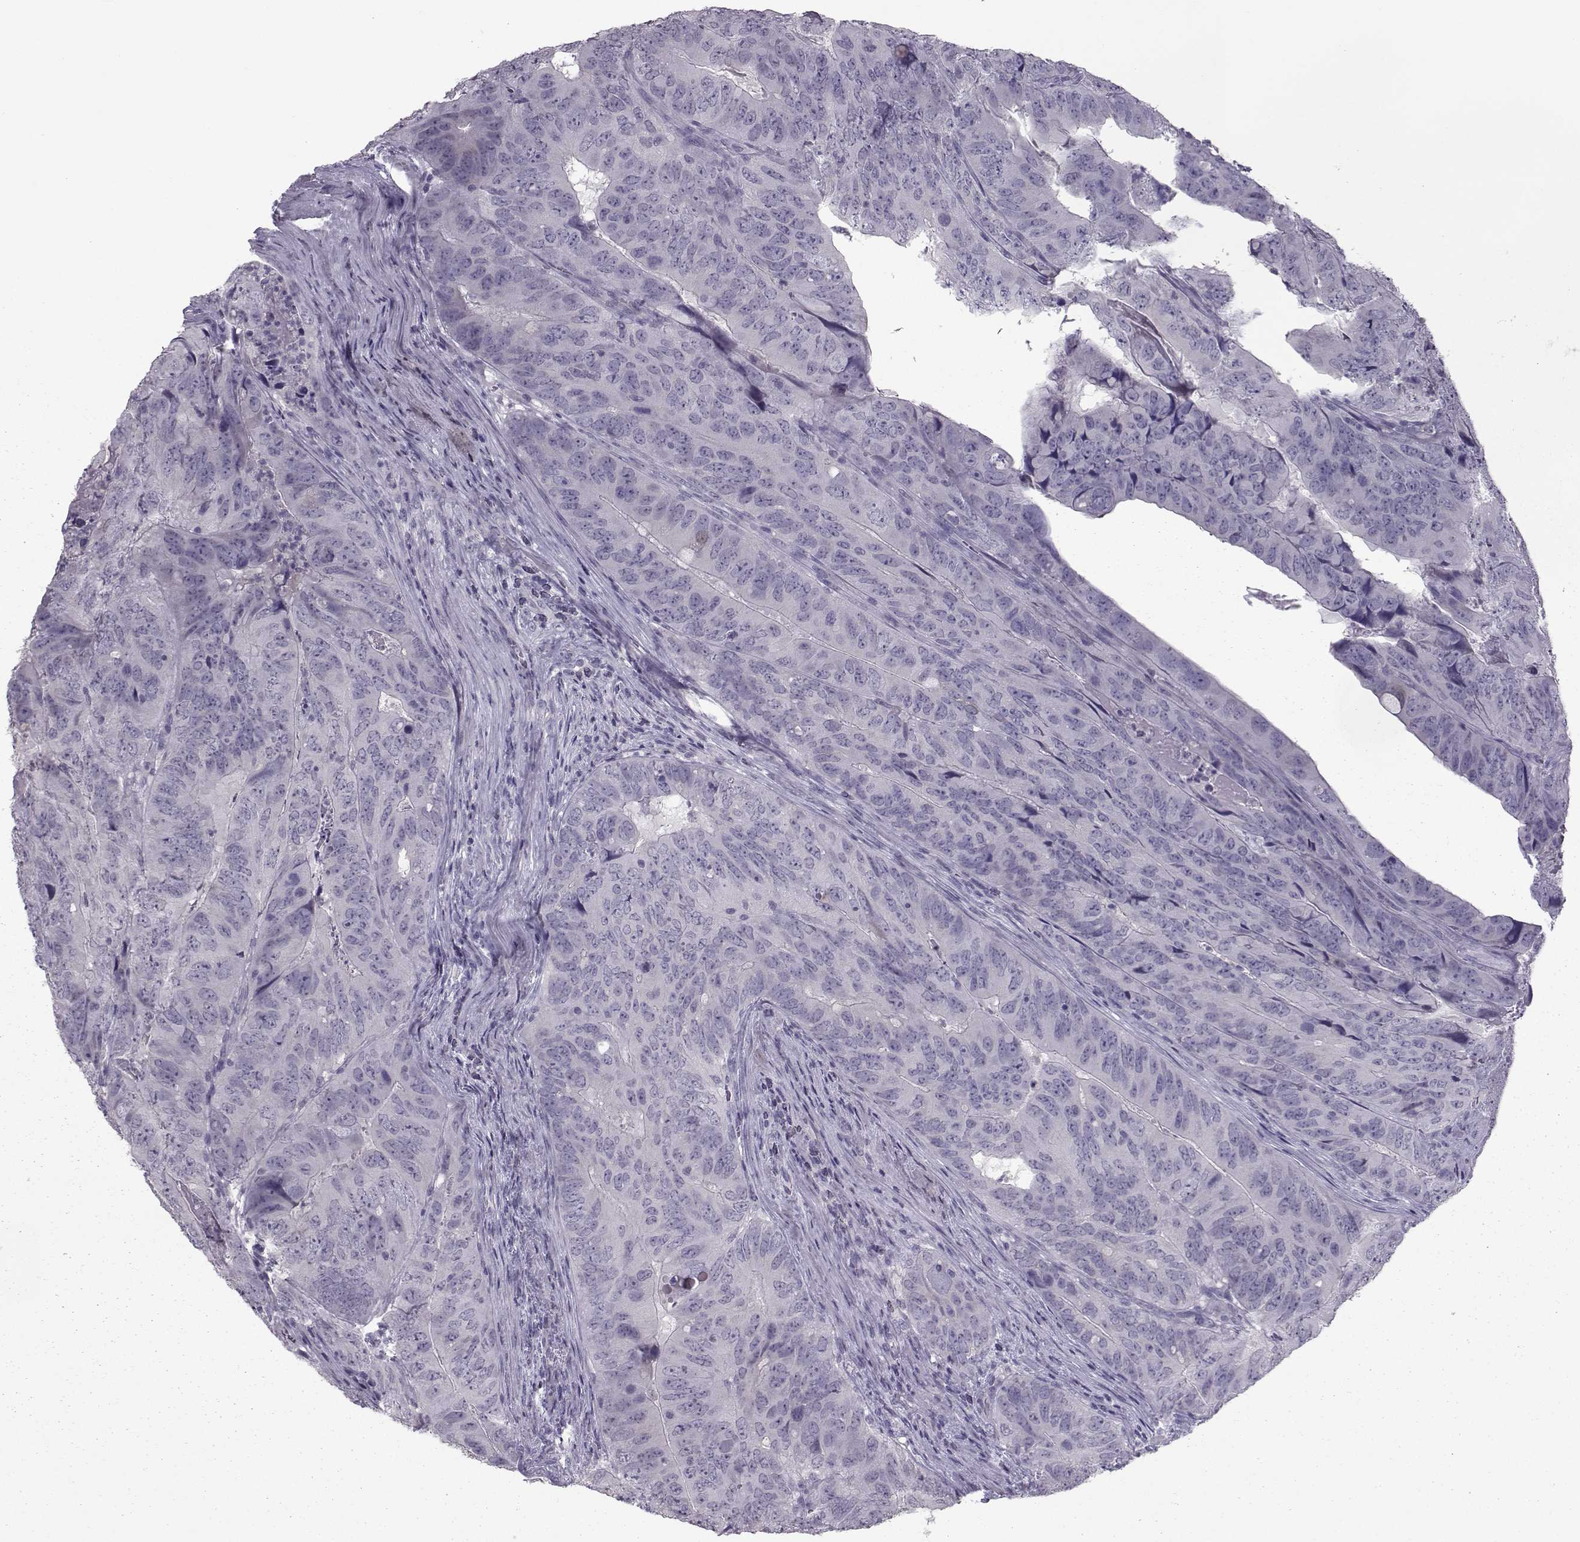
{"staining": {"intensity": "negative", "quantity": "none", "location": "none"}, "tissue": "colorectal cancer", "cell_type": "Tumor cells", "image_type": "cancer", "snomed": [{"axis": "morphology", "description": "Adenocarcinoma, NOS"}, {"axis": "topography", "description": "Colon"}], "caption": "Immunohistochemistry image of colorectal adenocarcinoma stained for a protein (brown), which shows no staining in tumor cells.", "gene": "ASRGL1", "patient": {"sex": "male", "age": 79}}